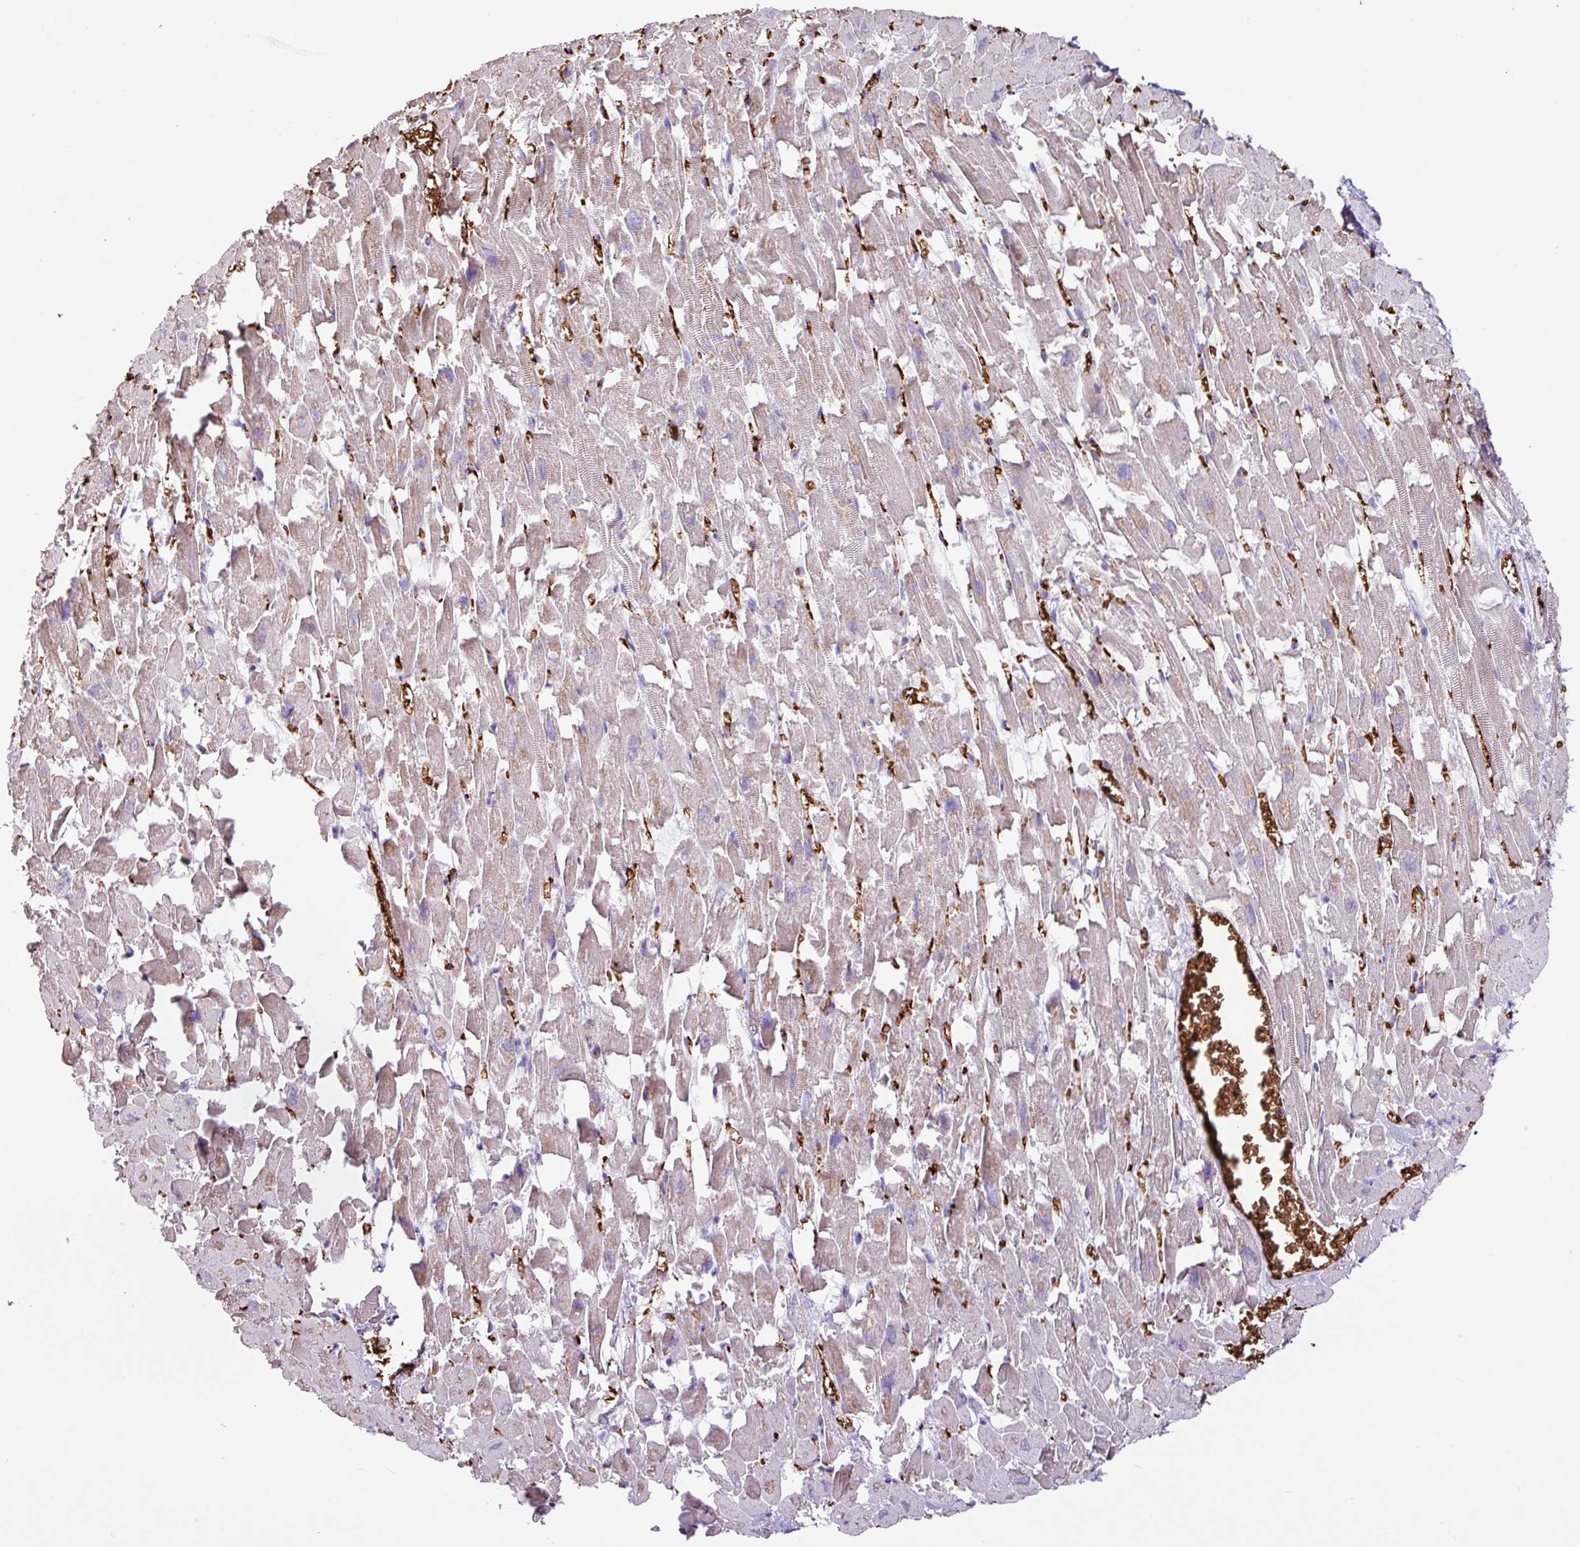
{"staining": {"intensity": "weak", "quantity": "25%-75%", "location": "cytoplasmic/membranous"}, "tissue": "heart muscle", "cell_type": "Cardiomyocytes", "image_type": "normal", "snomed": [{"axis": "morphology", "description": "Normal tissue, NOS"}, {"axis": "topography", "description": "Heart"}], "caption": "Protein expression analysis of normal heart muscle exhibits weak cytoplasmic/membranous expression in approximately 25%-75% of cardiomyocytes. (DAB IHC, brown staining for protein, blue staining for nuclei).", "gene": "RAD21L1", "patient": {"sex": "female", "age": 64}}